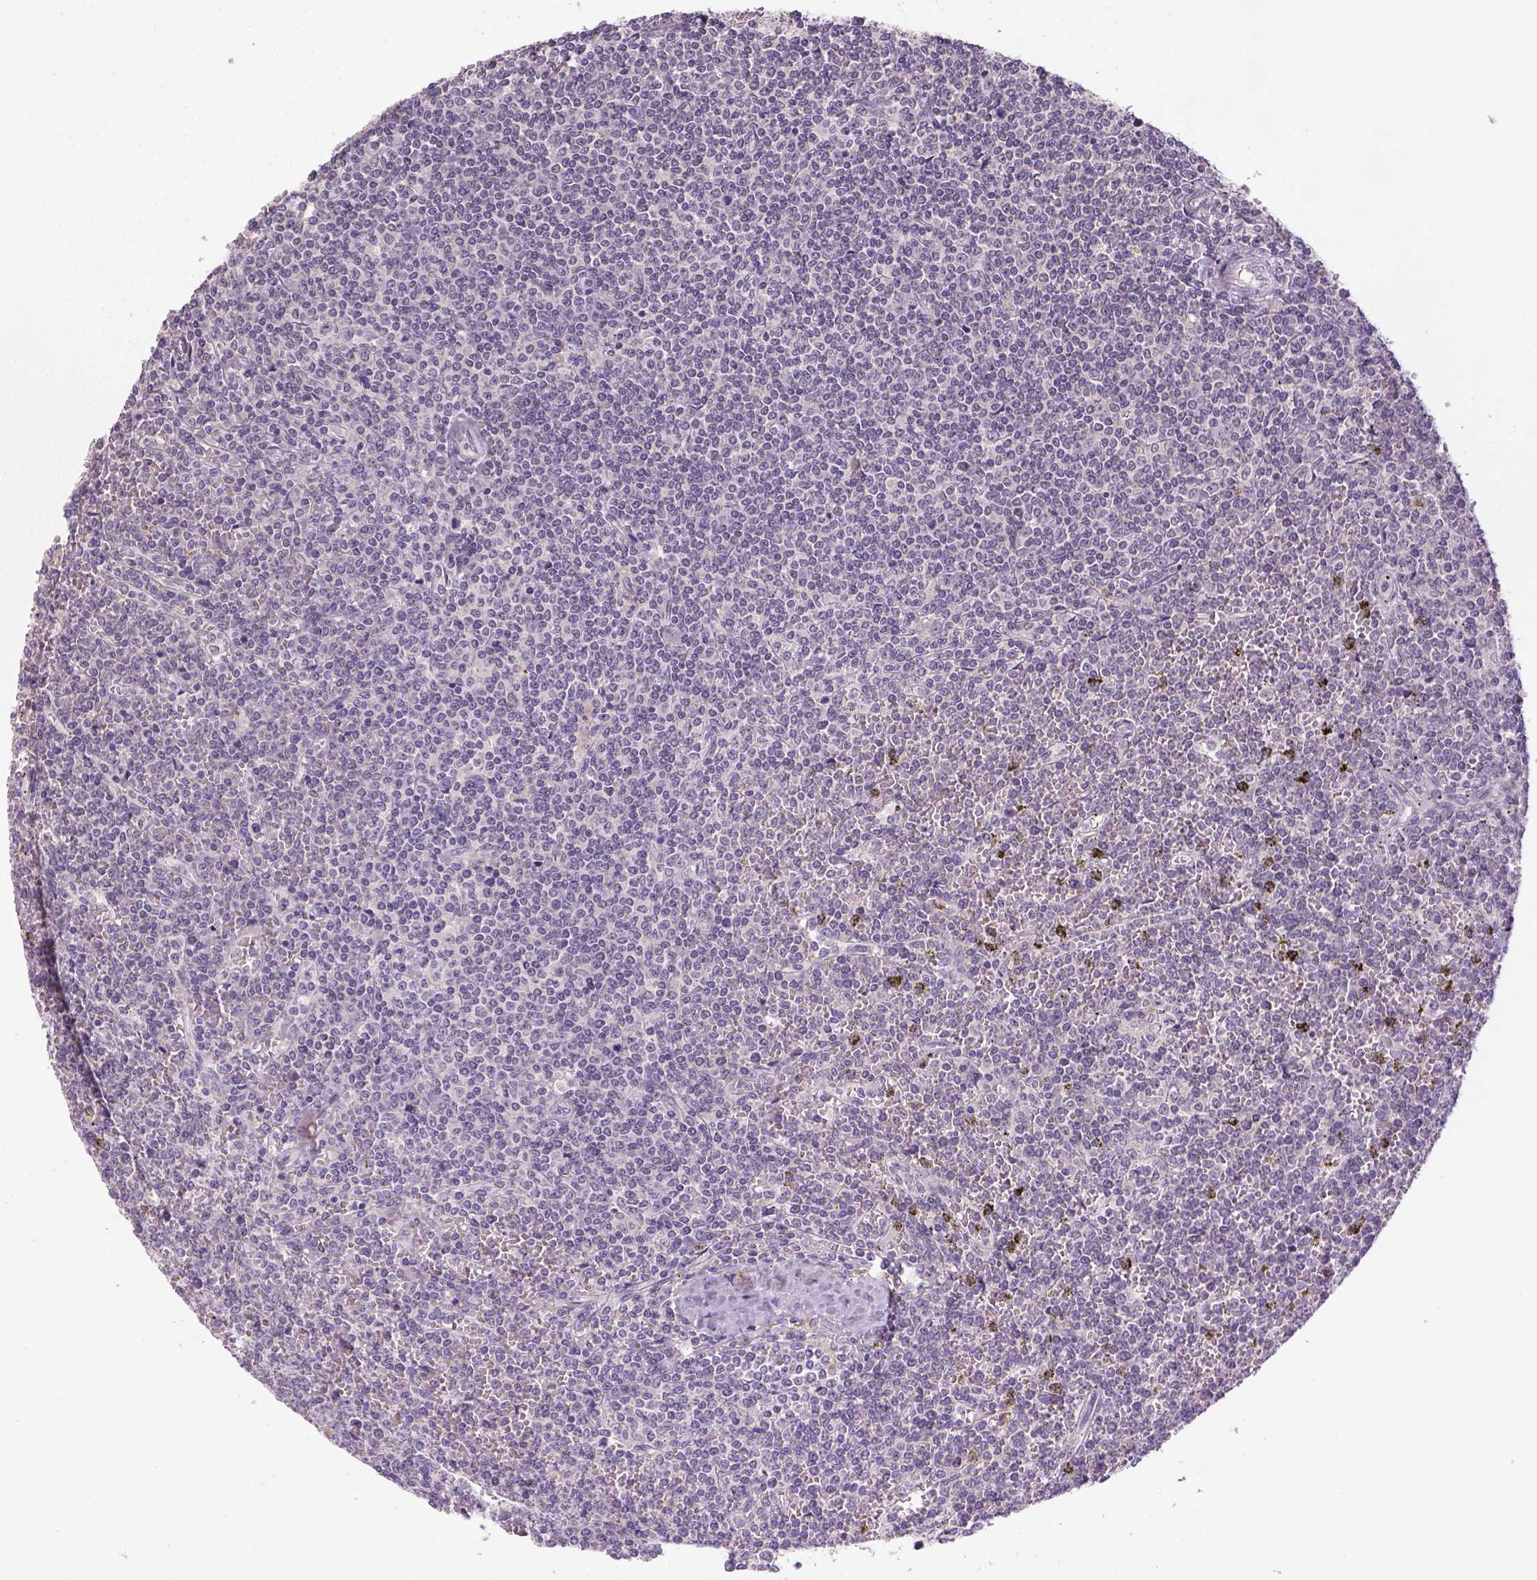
{"staining": {"intensity": "negative", "quantity": "none", "location": "none"}, "tissue": "lymphoma", "cell_type": "Tumor cells", "image_type": "cancer", "snomed": [{"axis": "morphology", "description": "Malignant lymphoma, non-Hodgkin's type, Low grade"}, {"axis": "topography", "description": "Spleen"}], "caption": "Tumor cells show no significant staining in lymphoma.", "gene": "NLGN2", "patient": {"sex": "female", "age": 19}}